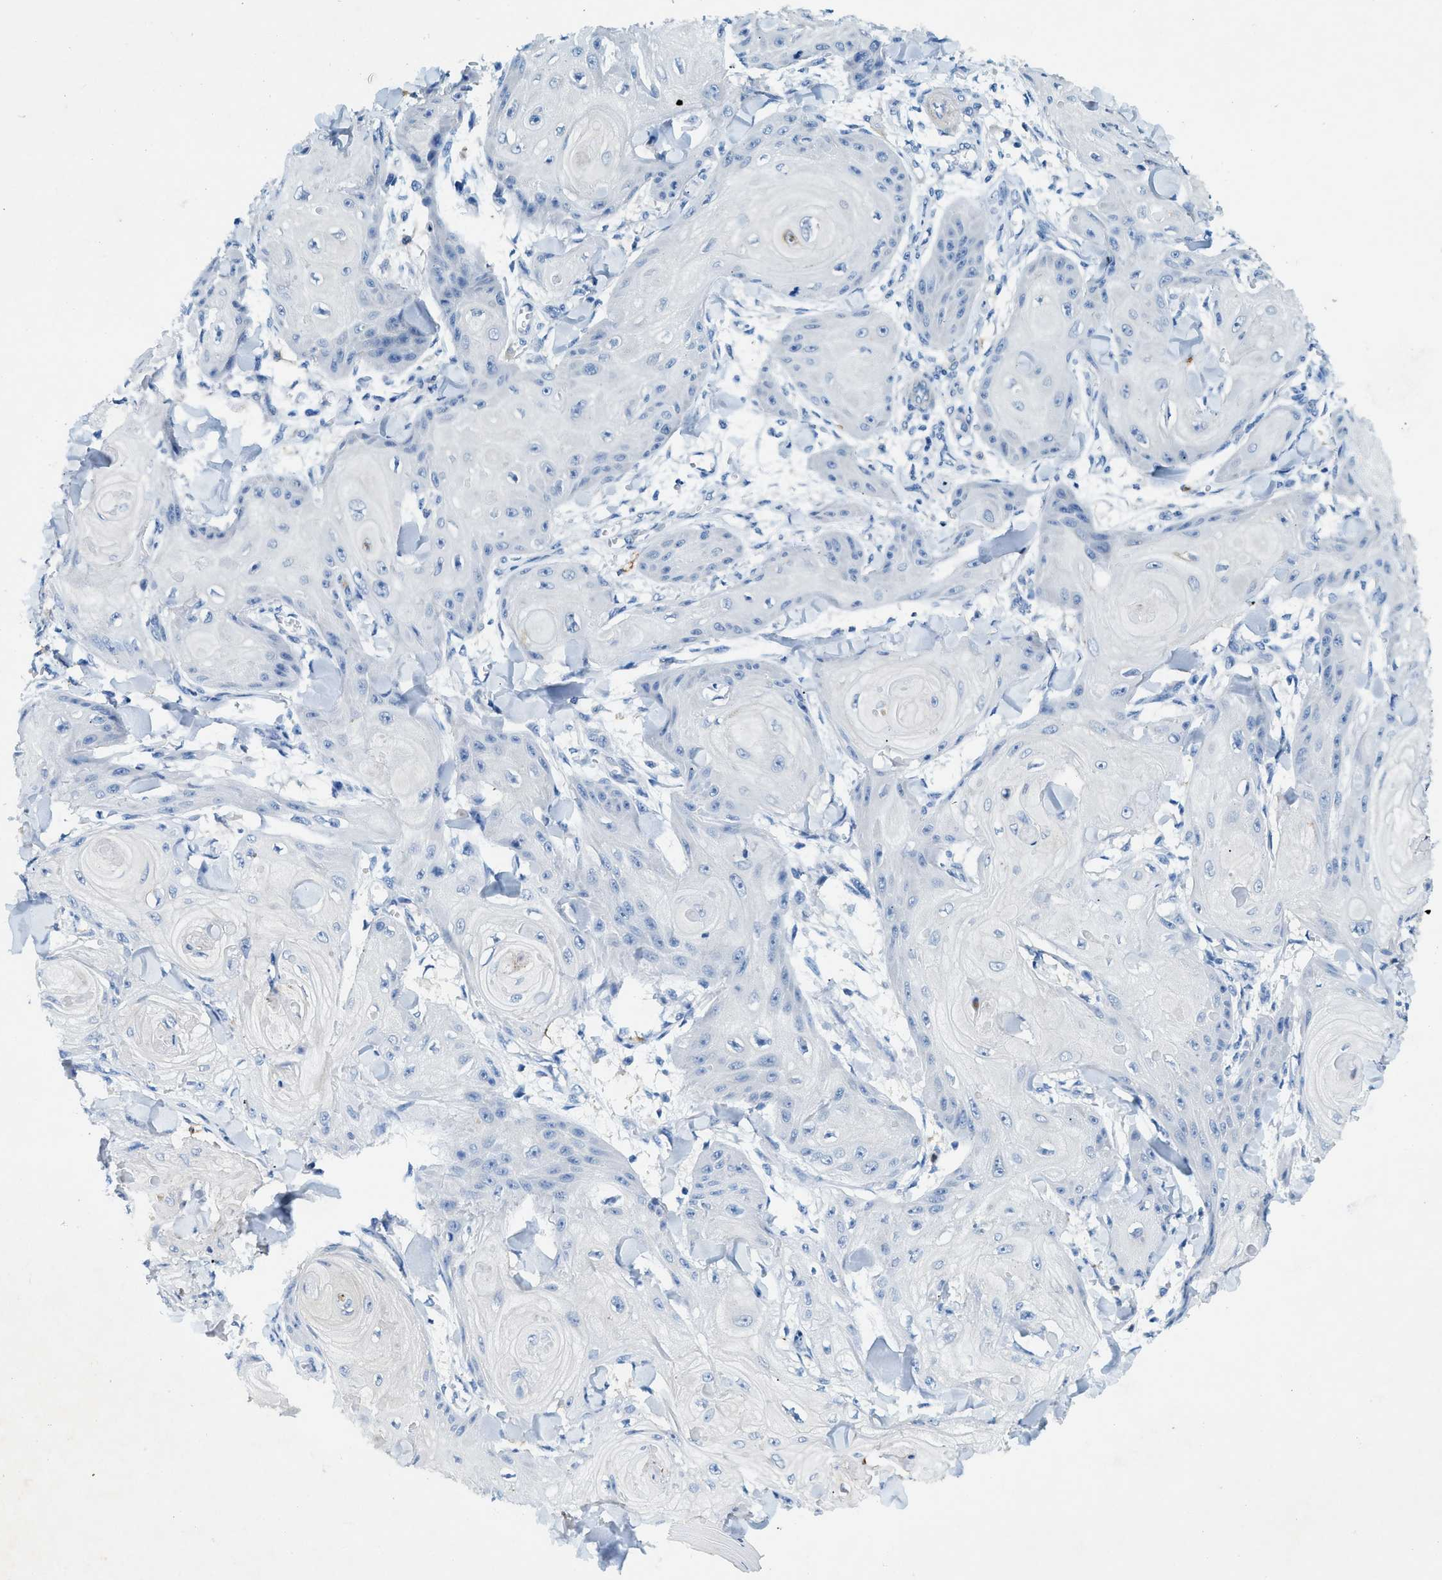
{"staining": {"intensity": "negative", "quantity": "none", "location": "none"}, "tissue": "skin cancer", "cell_type": "Tumor cells", "image_type": "cancer", "snomed": [{"axis": "morphology", "description": "Squamous cell carcinoma, NOS"}, {"axis": "topography", "description": "Skin"}], "caption": "An image of skin squamous cell carcinoma stained for a protein shows no brown staining in tumor cells. (Brightfield microscopy of DAB immunohistochemistry (IHC) at high magnification).", "gene": "ZDHHC13", "patient": {"sex": "male", "age": 74}}